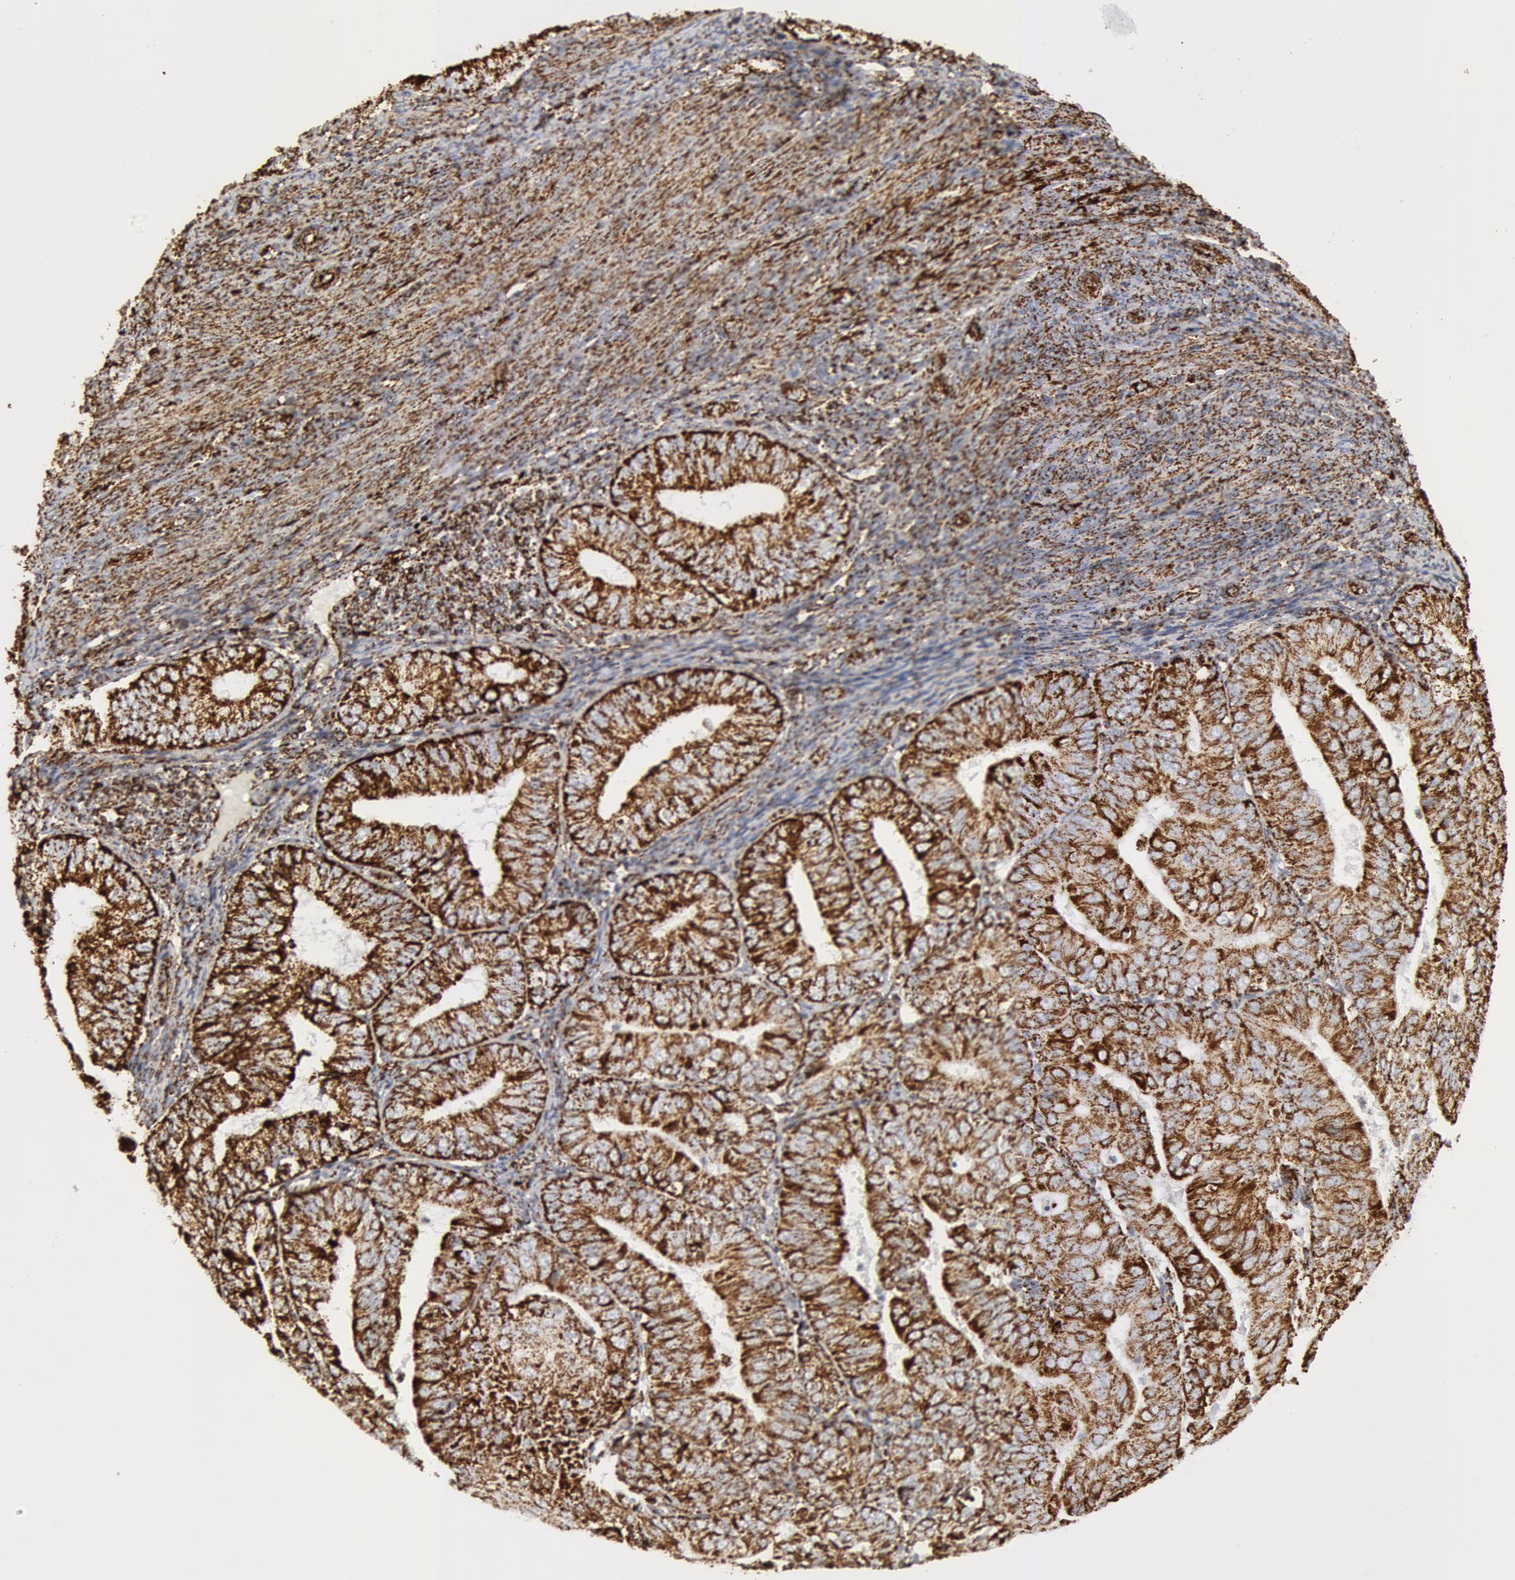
{"staining": {"intensity": "strong", "quantity": ">75%", "location": "cytoplasmic/membranous"}, "tissue": "endometrial cancer", "cell_type": "Tumor cells", "image_type": "cancer", "snomed": [{"axis": "morphology", "description": "Adenocarcinoma, NOS"}, {"axis": "topography", "description": "Endometrium"}], "caption": "Brown immunohistochemical staining in endometrial cancer (adenocarcinoma) reveals strong cytoplasmic/membranous positivity in about >75% of tumor cells. The protein of interest is stained brown, and the nuclei are stained in blue (DAB IHC with brightfield microscopy, high magnification).", "gene": "ATP5F1B", "patient": {"sex": "female", "age": 79}}